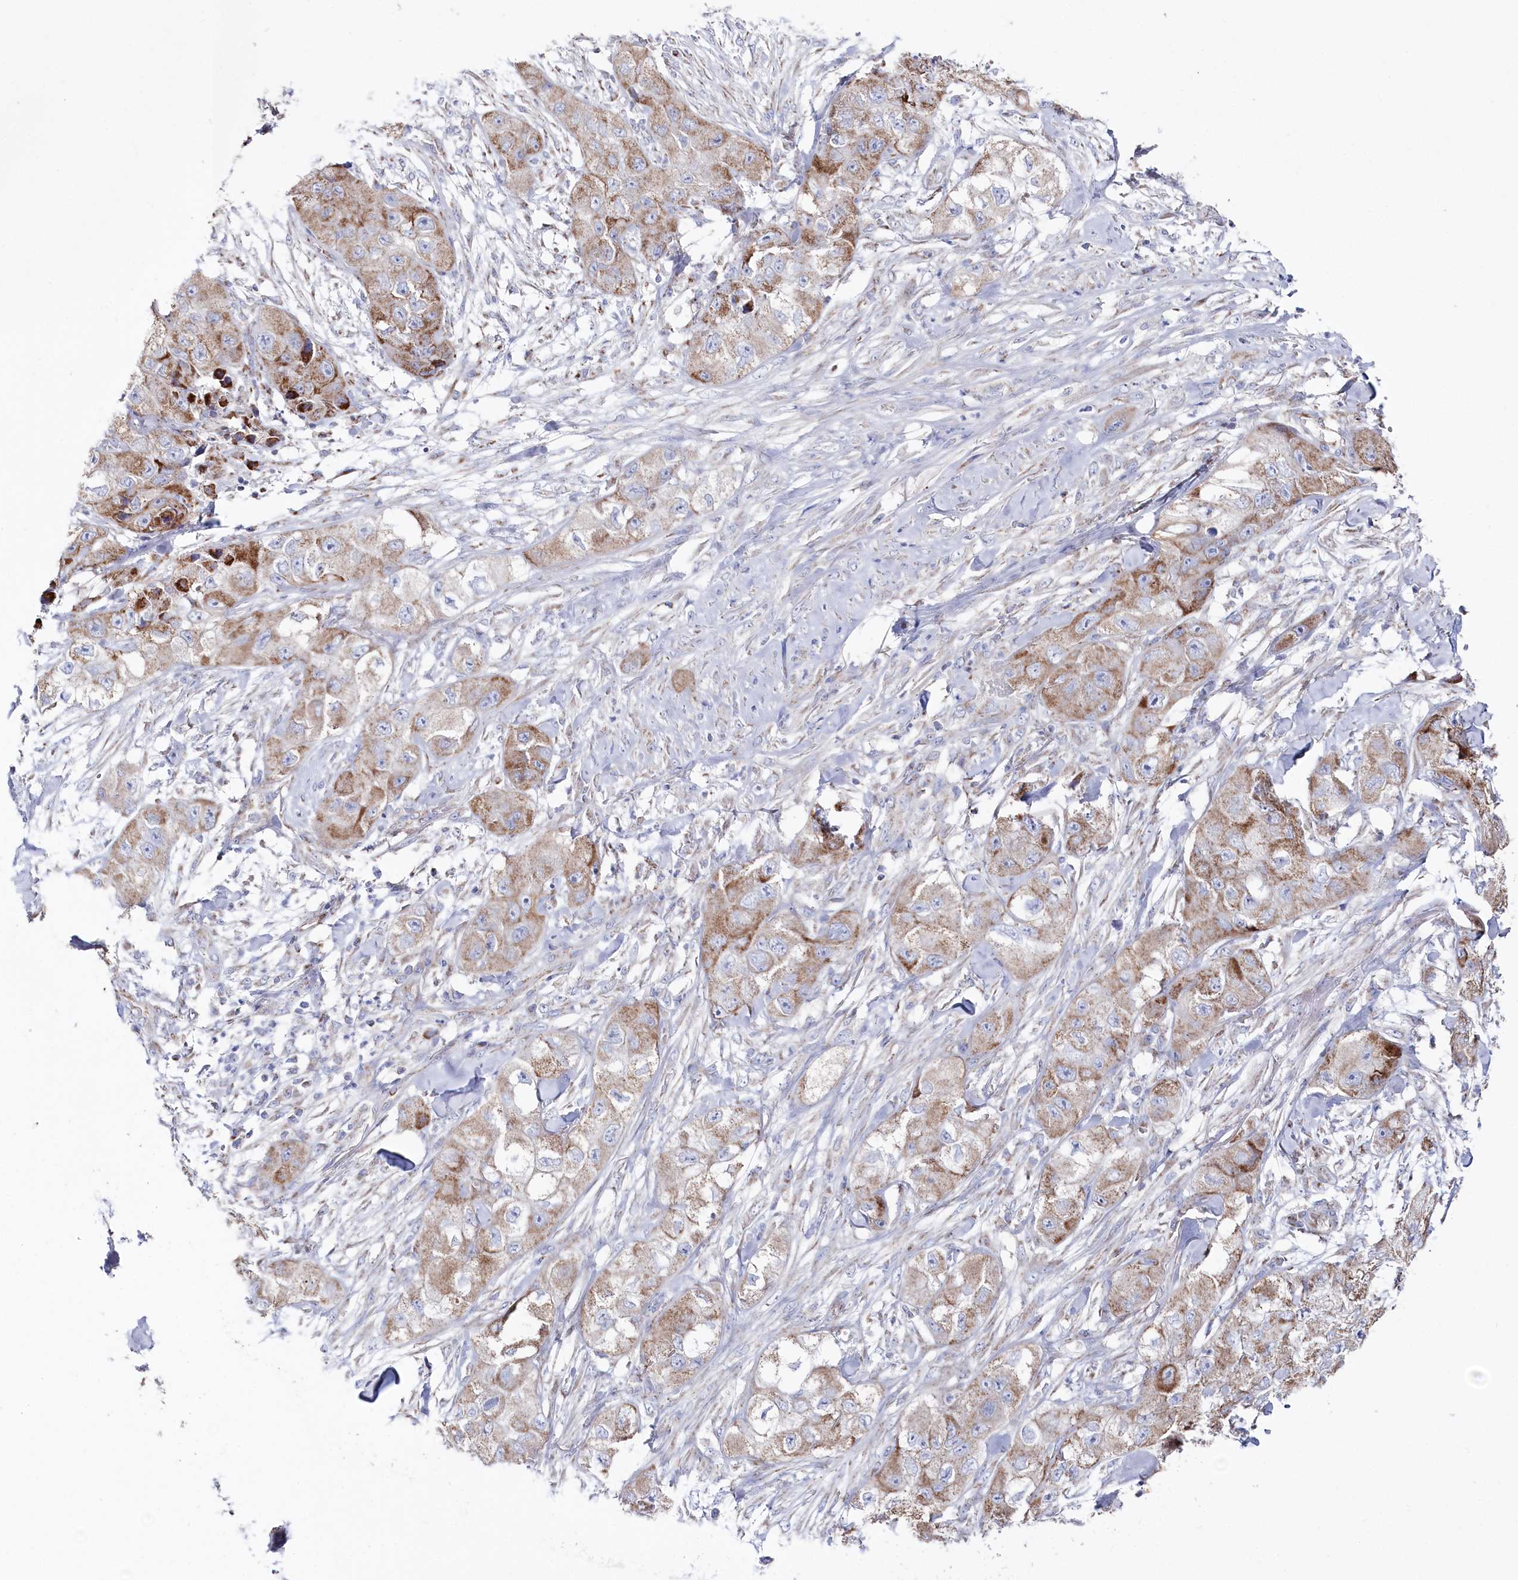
{"staining": {"intensity": "moderate", "quantity": ">75%", "location": "cytoplasmic/membranous"}, "tissue": "skin cancer", "cell_type": "Tumor cells", "image_type": "cancer", "snomed": [{"axis": "morphology", "description": "Squamous cell carcinoma, NOS"}, {"axis": "topography", "description": "Skin"}, {"axis": "topography", "description": "Subcutis"}], "caption": "Immunohistochemistry micrograph of squamous cell carcinoma (skin) stained for a protein (brown), which exhibits medium levels of moderate cytoplasmic/membranous expression in about >75% of tumor cells.", "gene": "GLS2", "patient": {"sex": "male", "age": 73}}